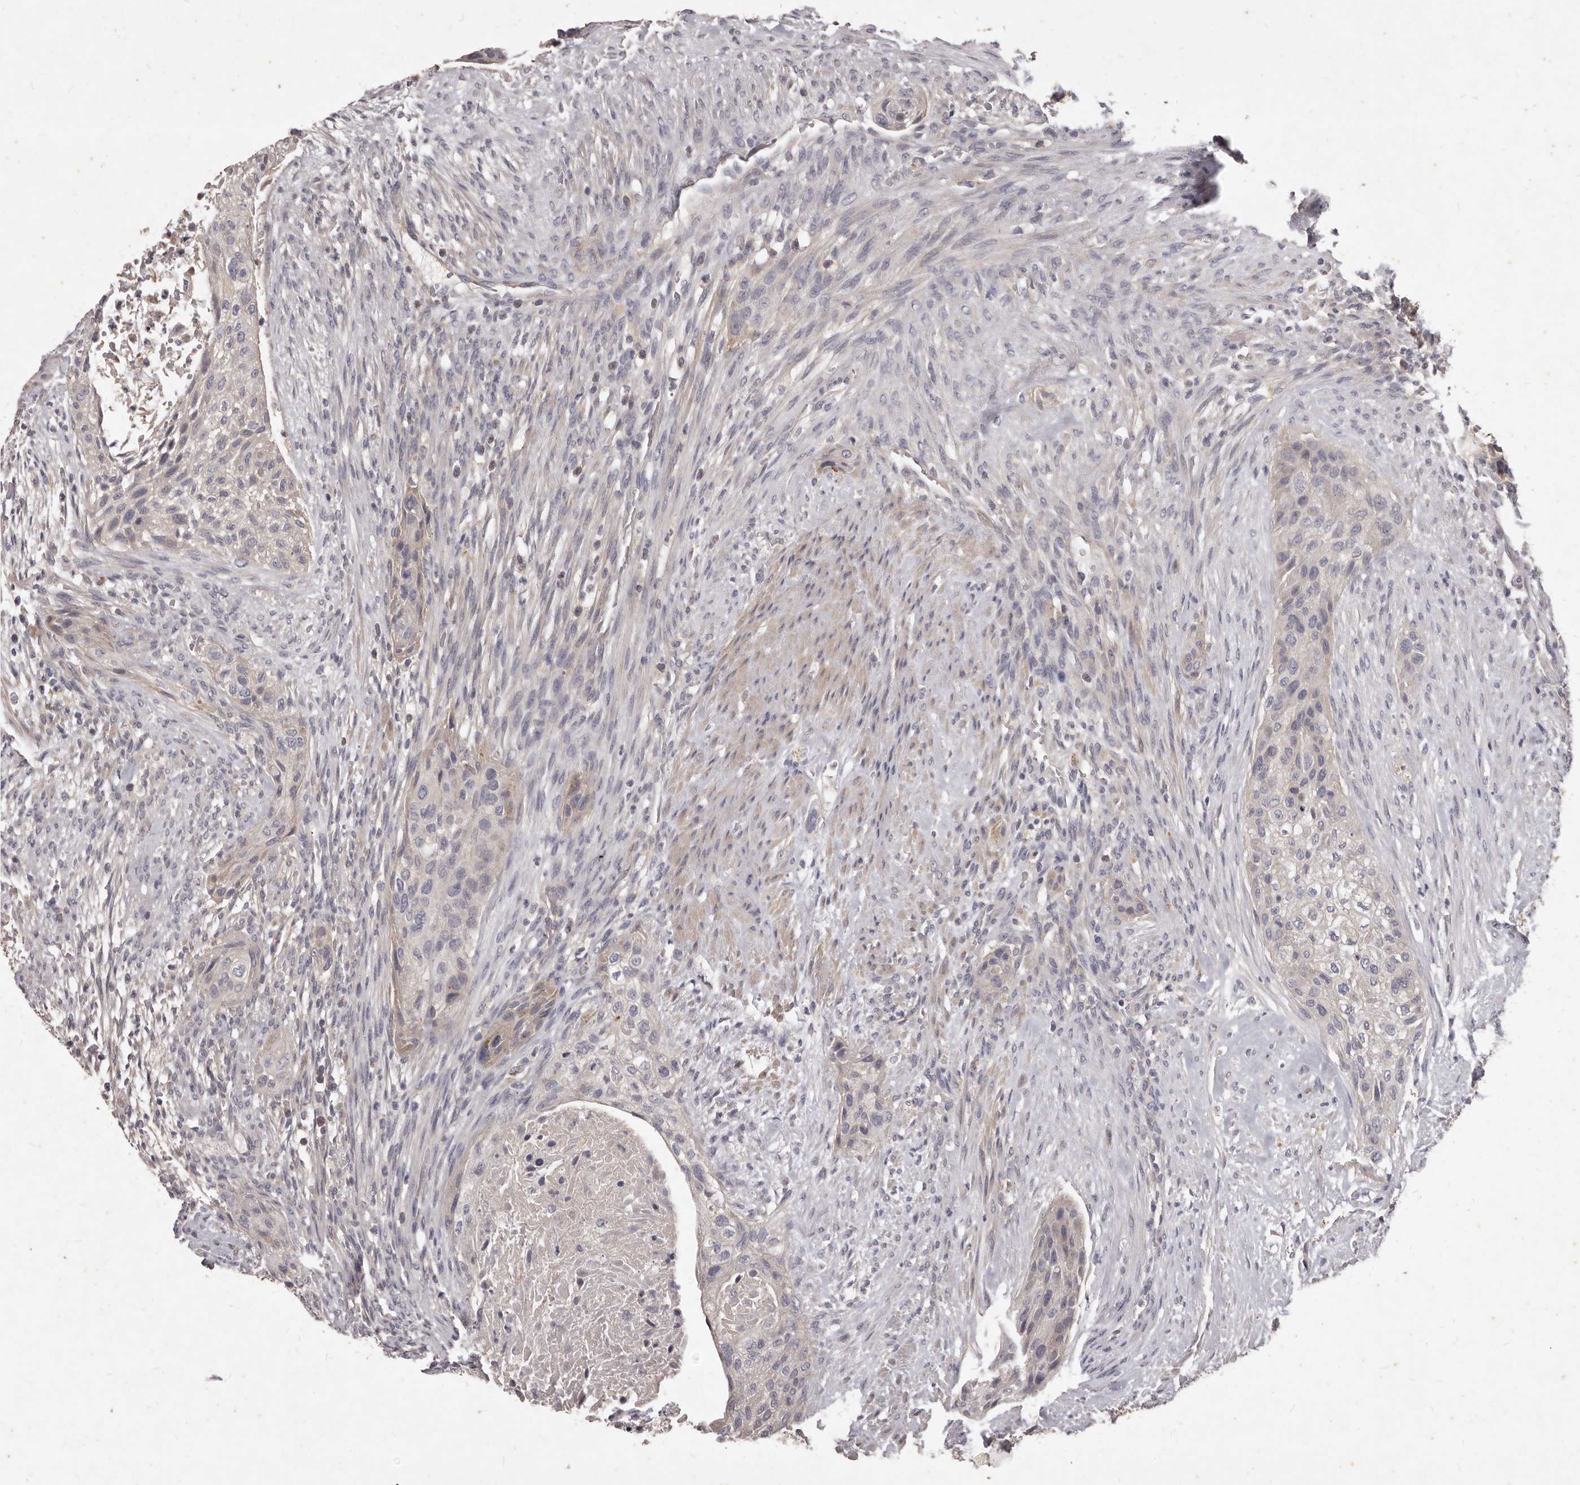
{"staining": {"intensity": "negative", "quantity": "none", "location": "none"}, "tissue": "urothelial cancer", "cell_type": "Tumor cells", "image_type": "cancer", "snomed": [{"axis": "morphology", "description": "Urothelial carcinoma, High grade"}, {"axis": "topography", "description": "Urinary bladder"}], "caption": "Immunohistochemistry photomicrograph of neoplastic tissue: urothelial cancer stained with DAB exhibits no significant protein expression in tumor cells.", "gene": "GPRC5C", "patient": {"sex": "male", "age": 35}}